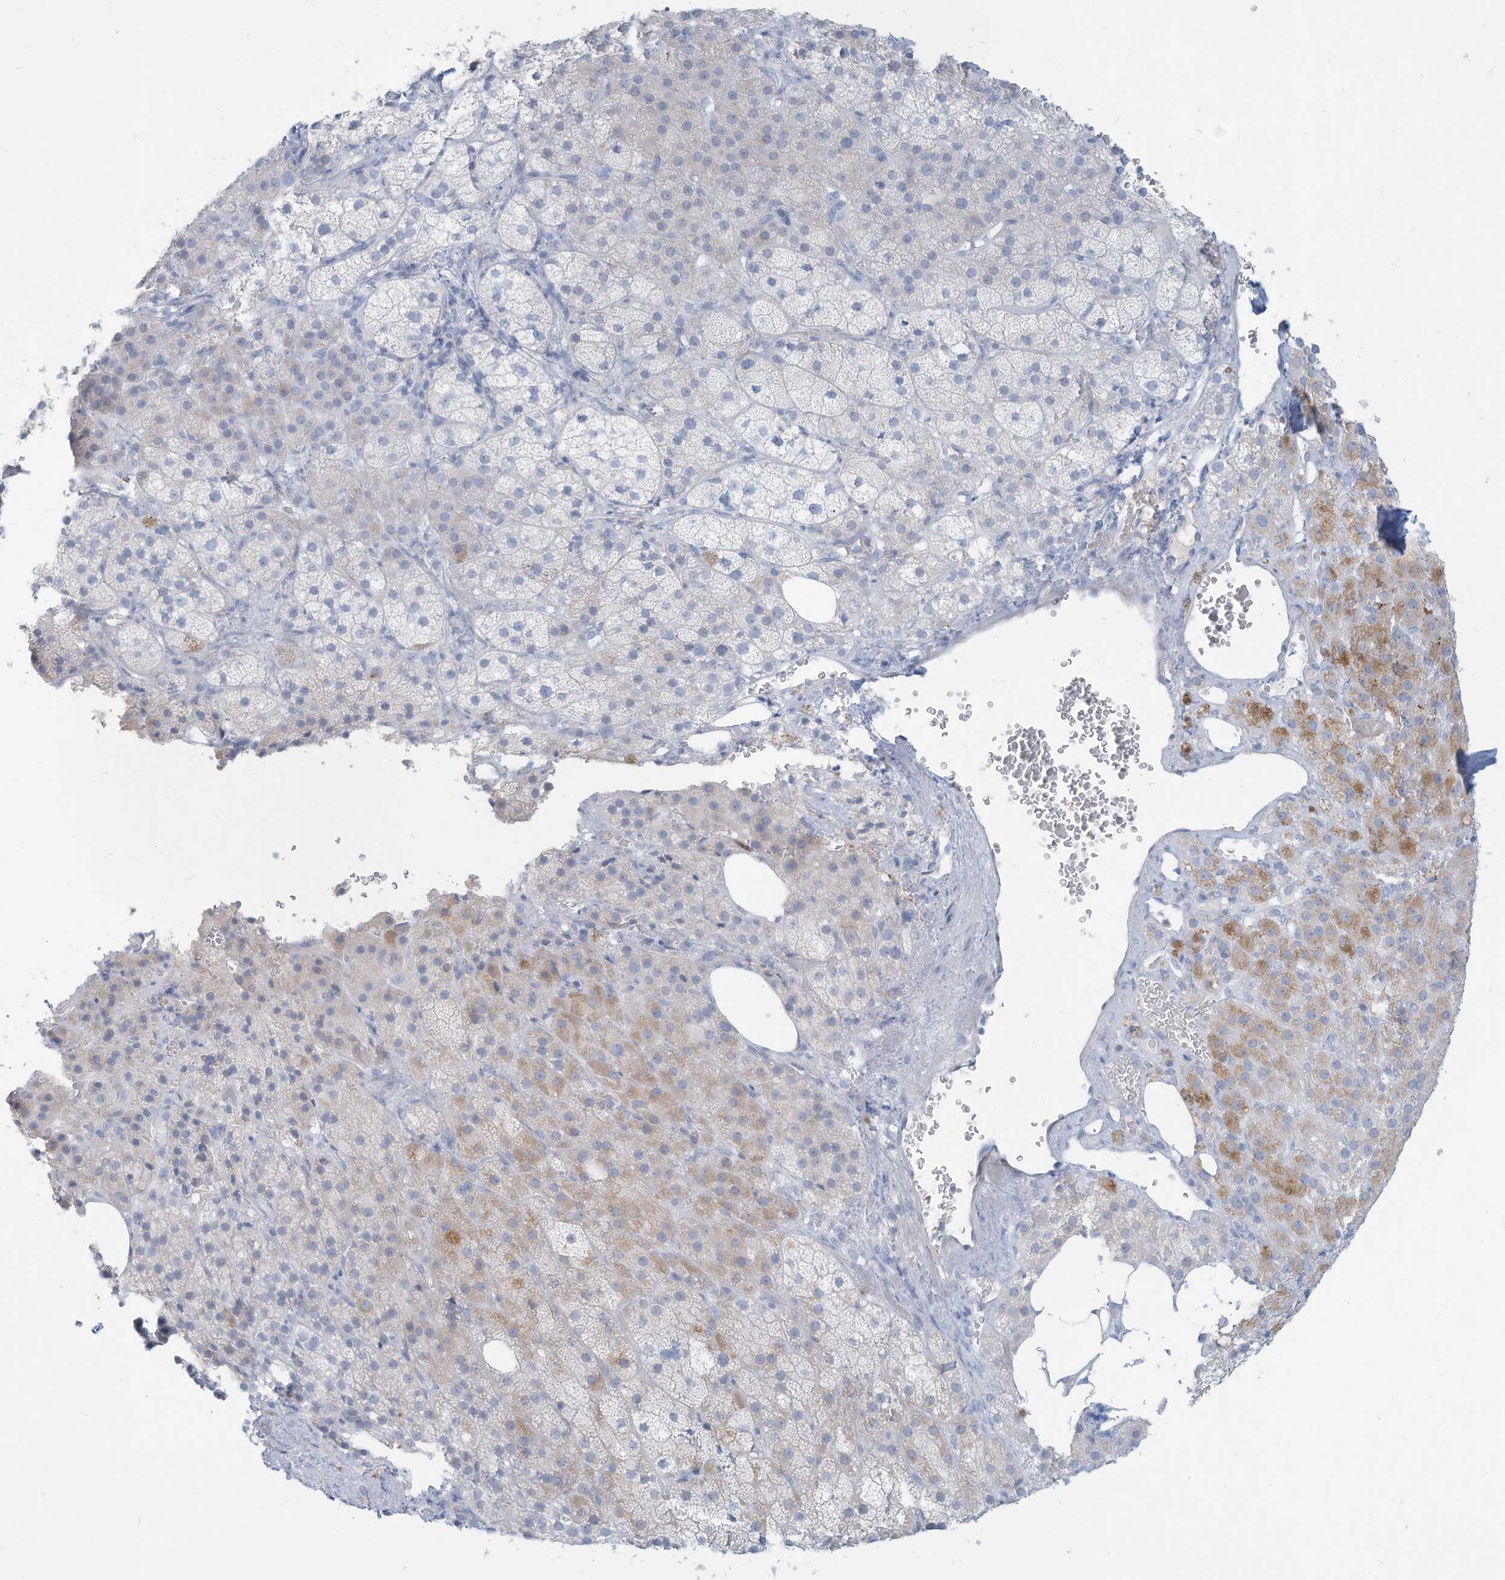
{"staining": {"intensity": "moderate", "quantity": "<25%", "location": "cytoplasmic/membranous"}, "tissue": "adrenal gland", "cell_type": "Glandular cells", "image_type": "normal", "snomed": [{"axis": "morphology", "description": "Normal tissue, NOS"}, {"axis": "topography", "description": "Adrenal gland"}], "caption": "A high-resolution histopathology image shows IHC staining of benign adrenal gland, which exhibits moderate cytoplasmic/membranous expression in about <25% of glandular cells. (brown staining indicates protein expression, while blue staining denotes nuclei).", "gene": "ERI2", "patient": {"sex": "female", "age": 59}}